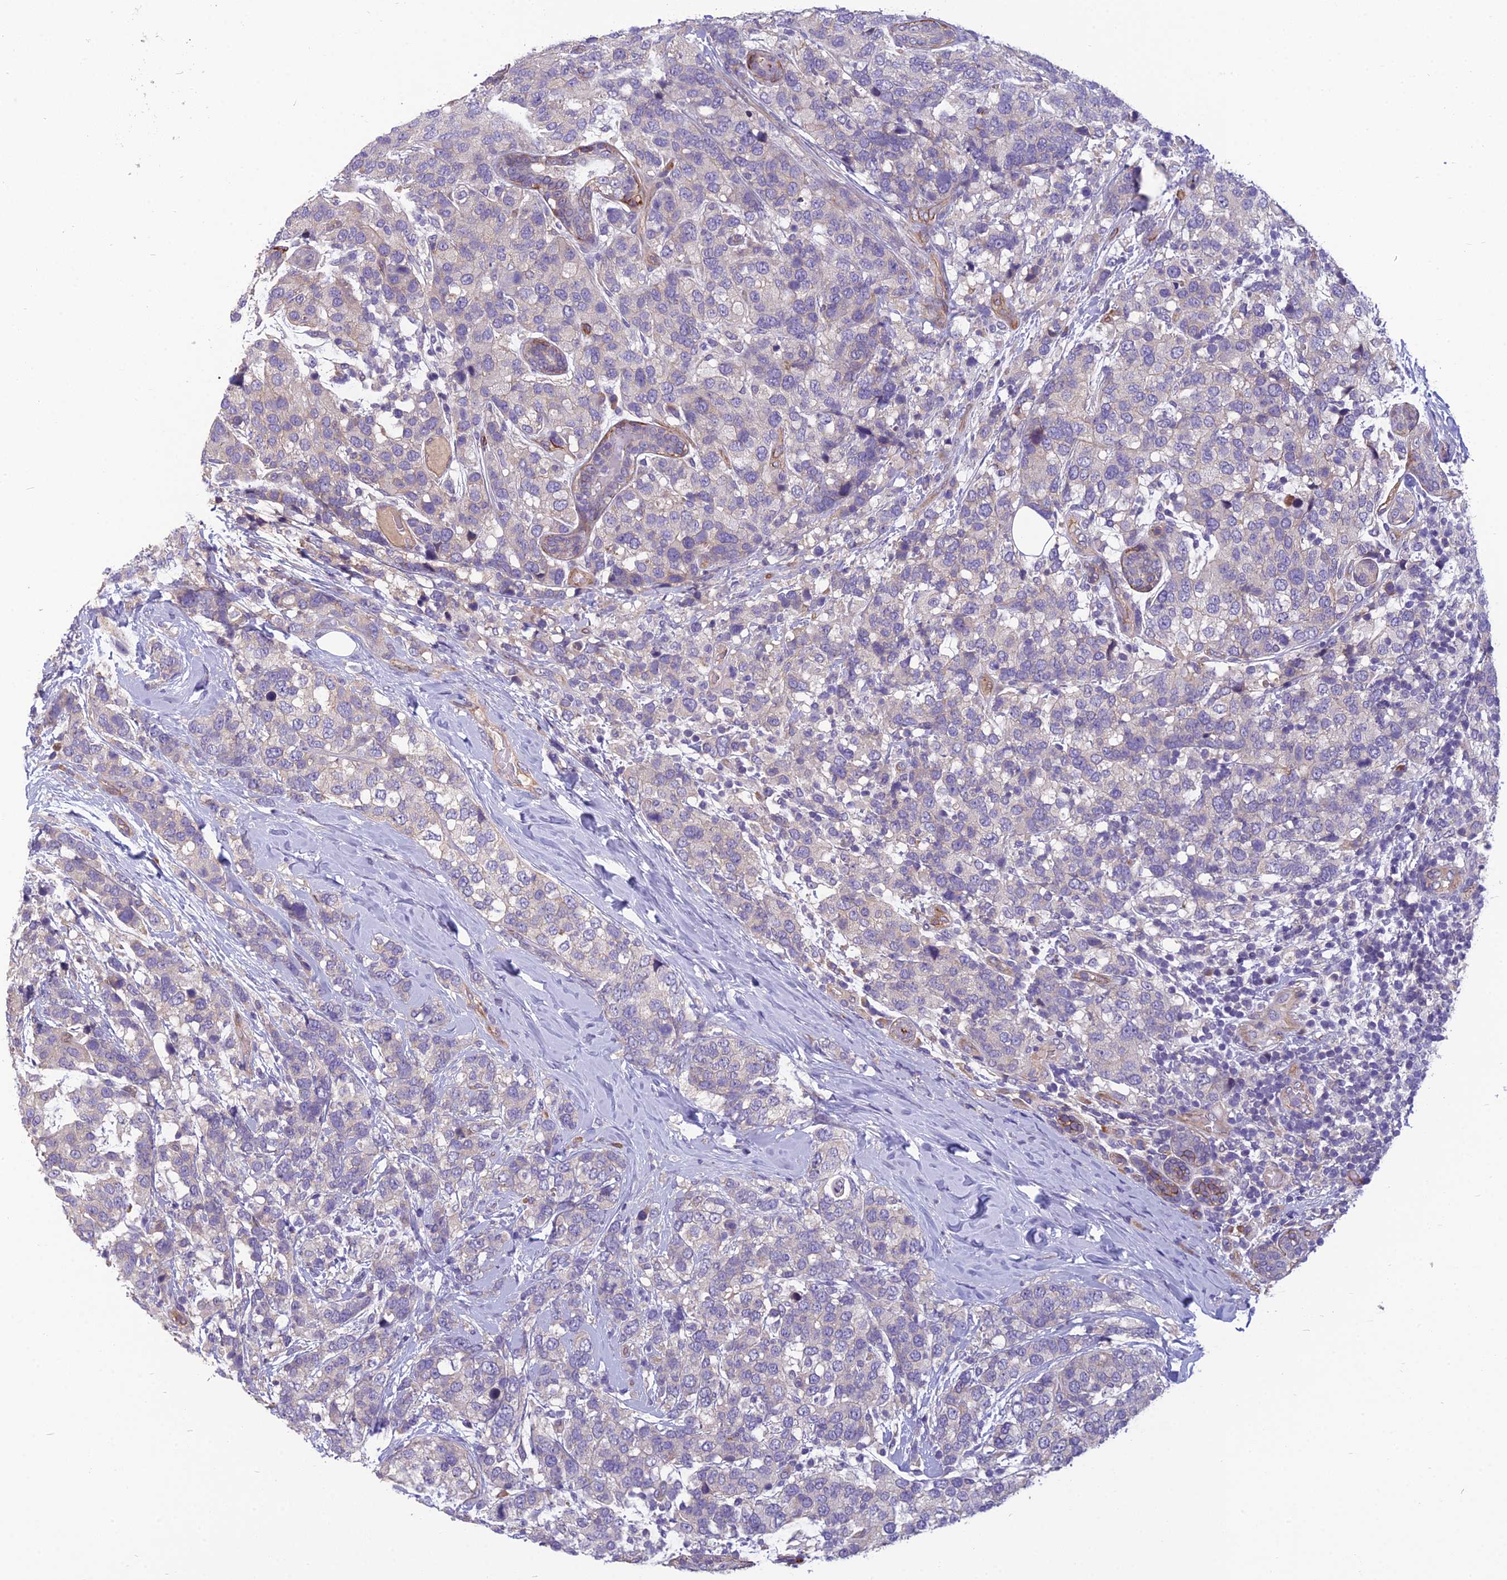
{"staining": {"intensity": "negative", "quantity": "none", "location": "none"}, "tissue": "breast cancer", "cell_type": "Tumor cells", "image_type": "cancer", "snomed": [{"axis": "morphology", "description": "Lobular carcinoma"}, {"axis": "topography", "description": "Breast"}], "caption": "Histopathology image shows no protein staining in tumor cells of lobular carcinoma (breast) tissue. (Brightfield microscopy of DAB IHC at high magnification).", "gene": "TSPAN15", "patient": {"sex": "female", "age": 59}}